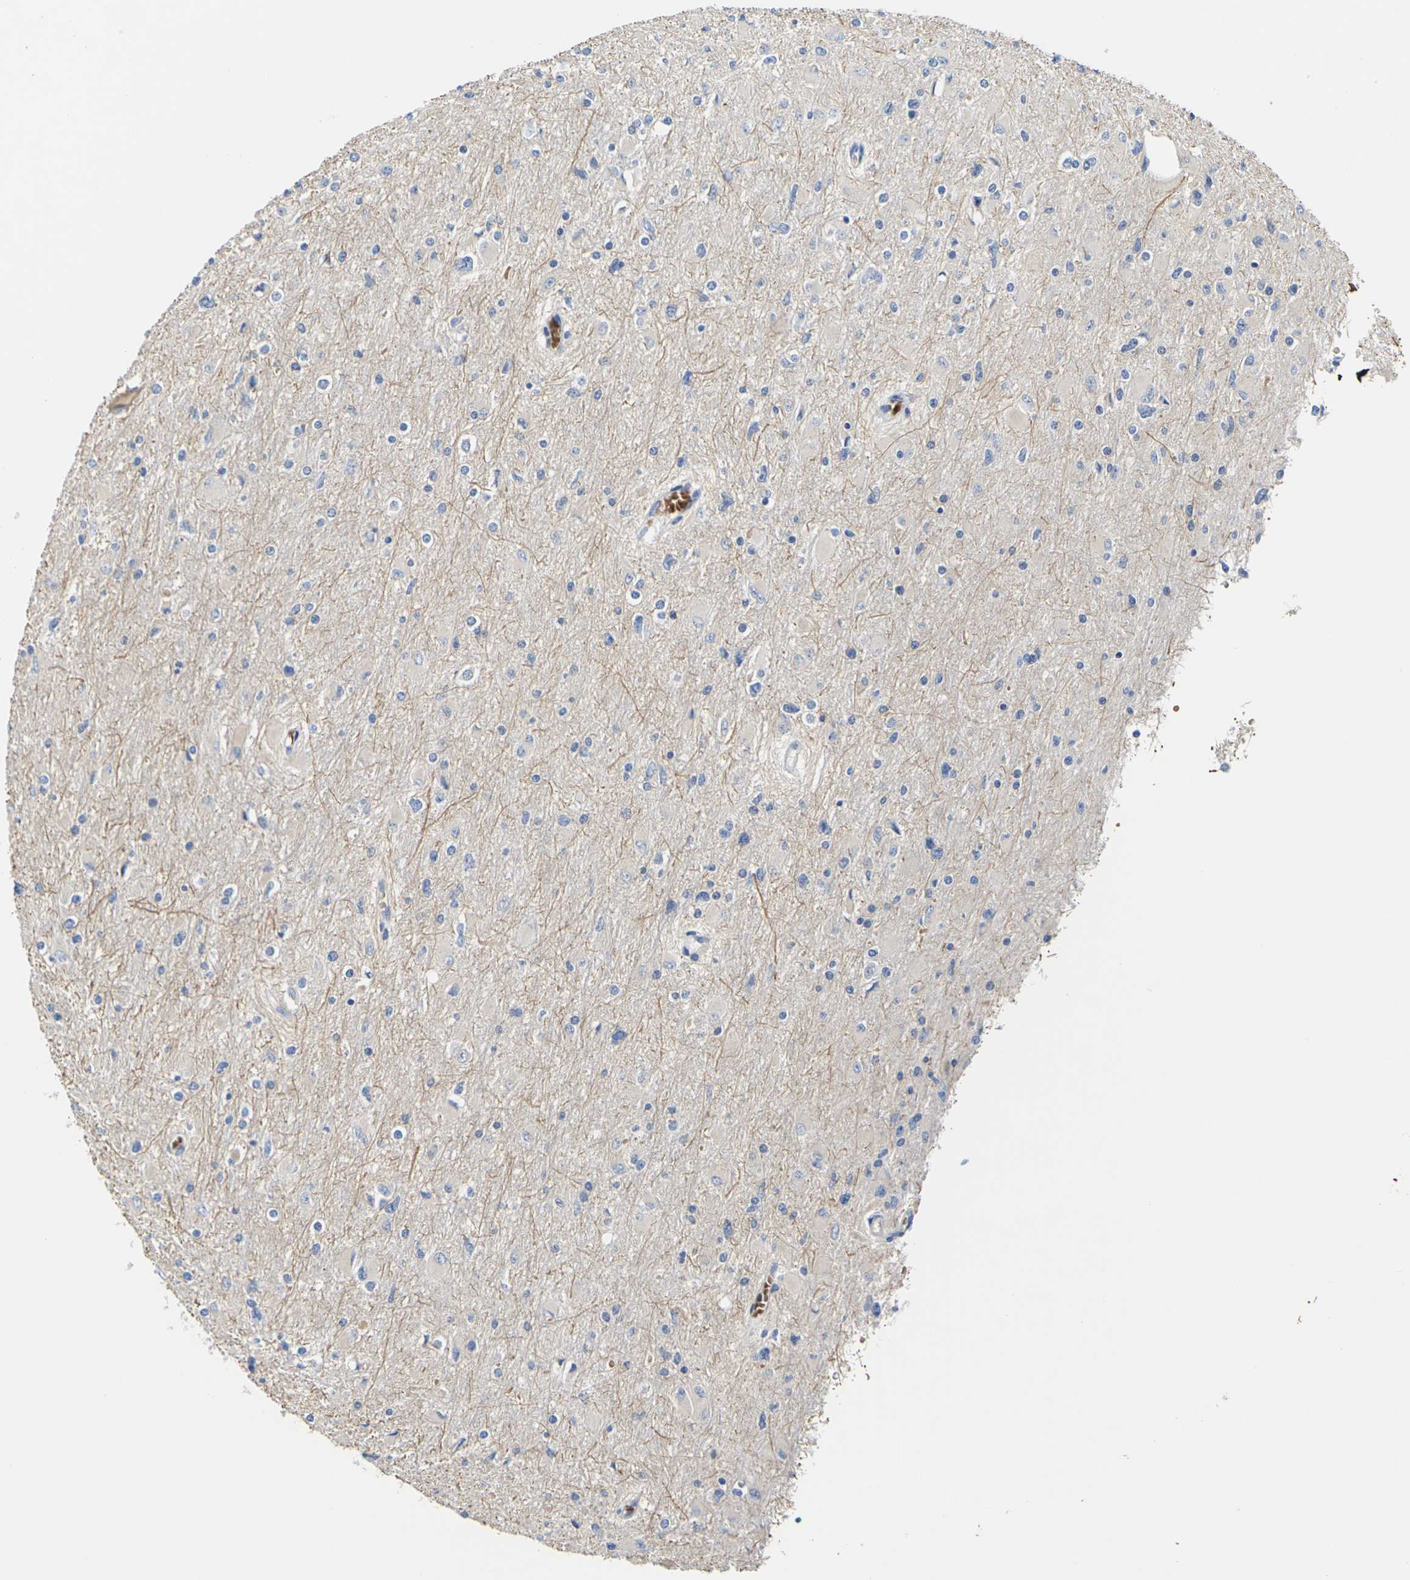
{"staining": {"intensity": "negative", "quantity": "none", "location": "none"}, "tissue": "glioma", "cell_type": "Tumor cells", "image_type": "cancer", "snomed": [{"axis": "morphology", "description": "Glioma, malignant, High grade"}, {"axis": "topography", "description": "Cerebral cortex"}], "caption": "High magnification brightfield microscopy of high-grade glioma (malignant) stained with DAB (brown) and counterstained with hematoxylin (blue): tumor cells show no significant staining.", "gene": "TMCO4", "patient": {"sex": "female", "age": 36}}